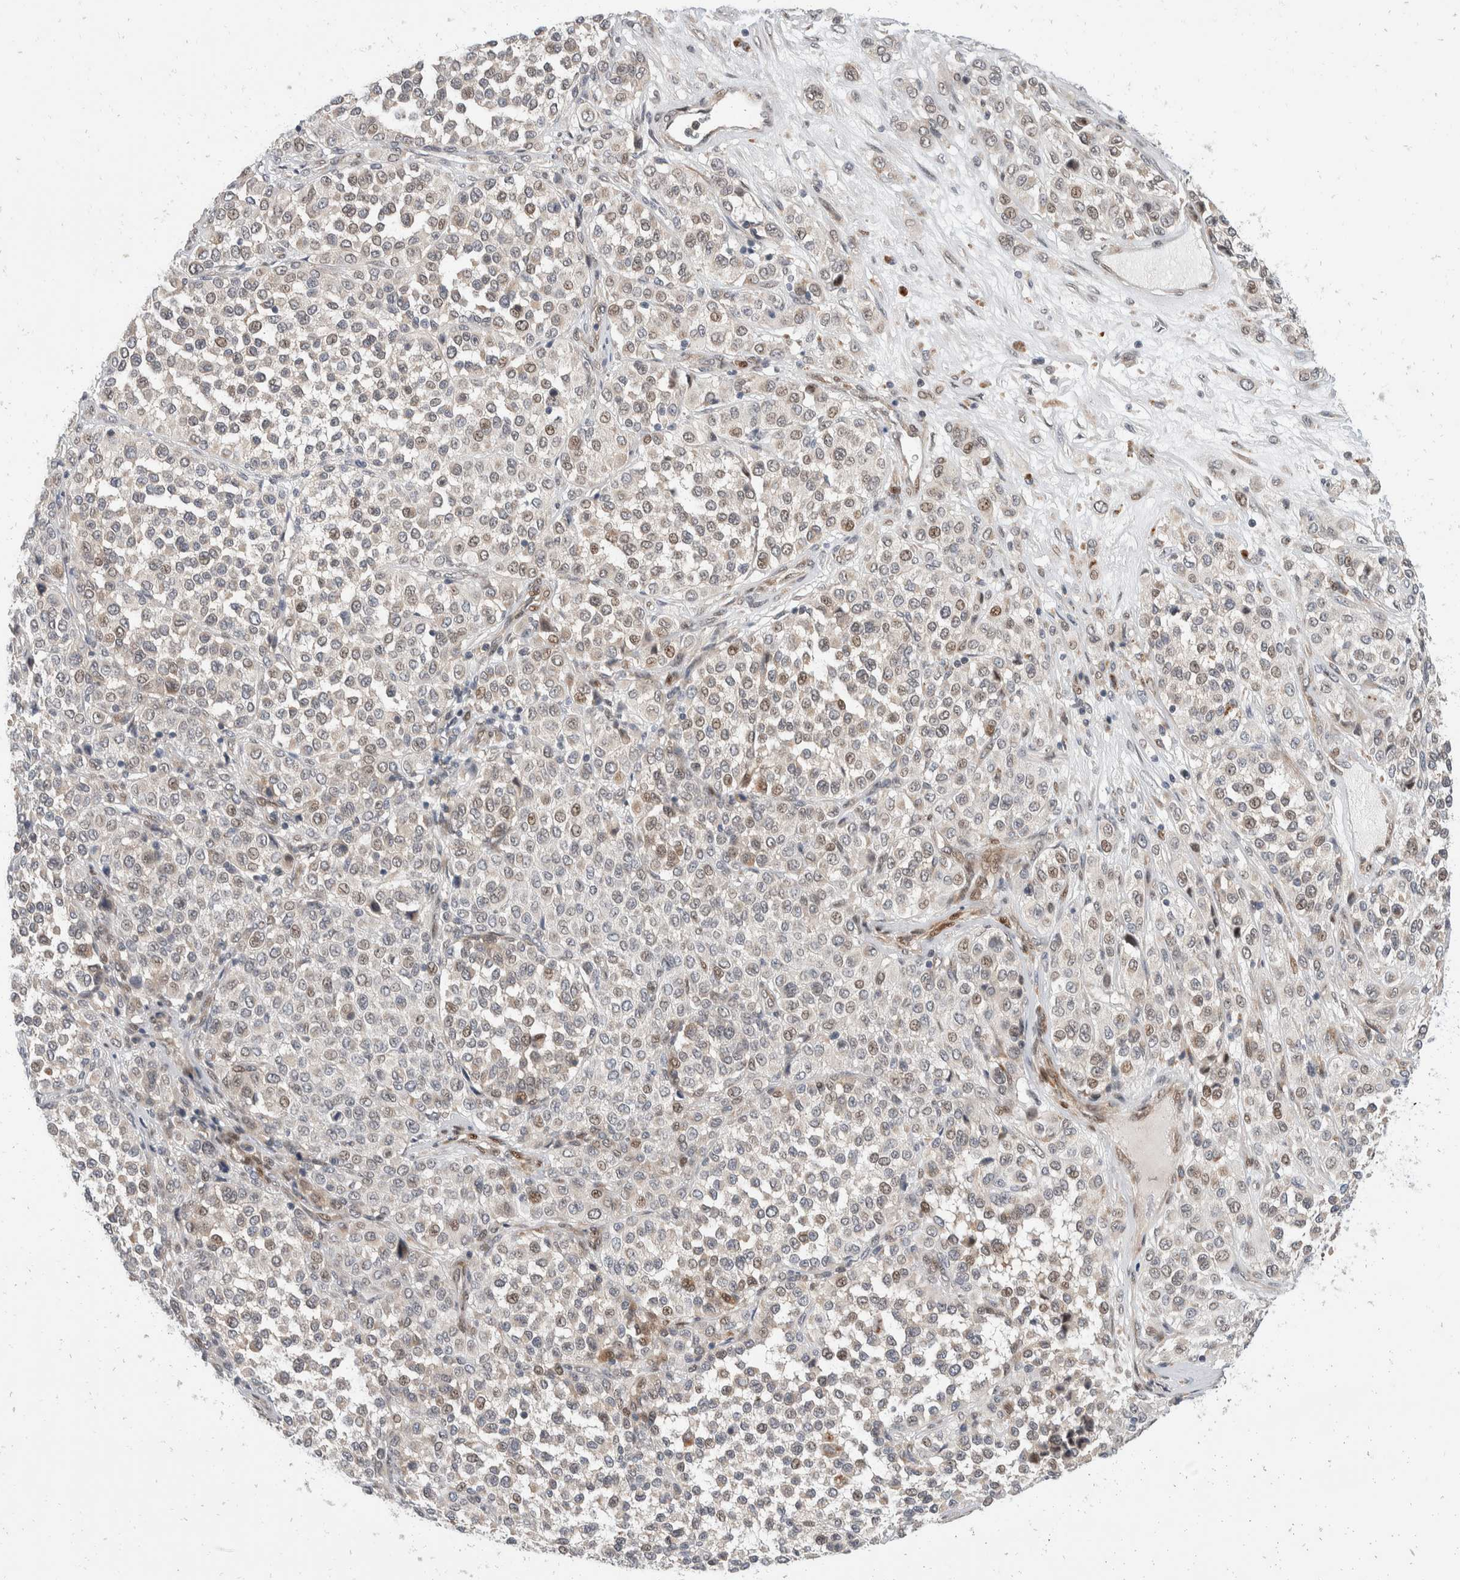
{"staining": {"intensity": "moderate", "quantity": "25%-75%", "location": "nuclear"}, "tissue": "melanoma", "cell_type": "Tumor cells", "image_type": "cancer", "snomed": [{"axis": "morphology", "description": "Malignant melanoma, Metastatic site"}, {"axis": "topography", "description": "Pancreas"}], "caption": "Protein expression analysis of malignant melanoma (metastatic site) shows moderate nuclear expression in about 25%-75% of tumor cells.", "gene": "ZNF703", "patient": {"sex": "female", "age": 30}}